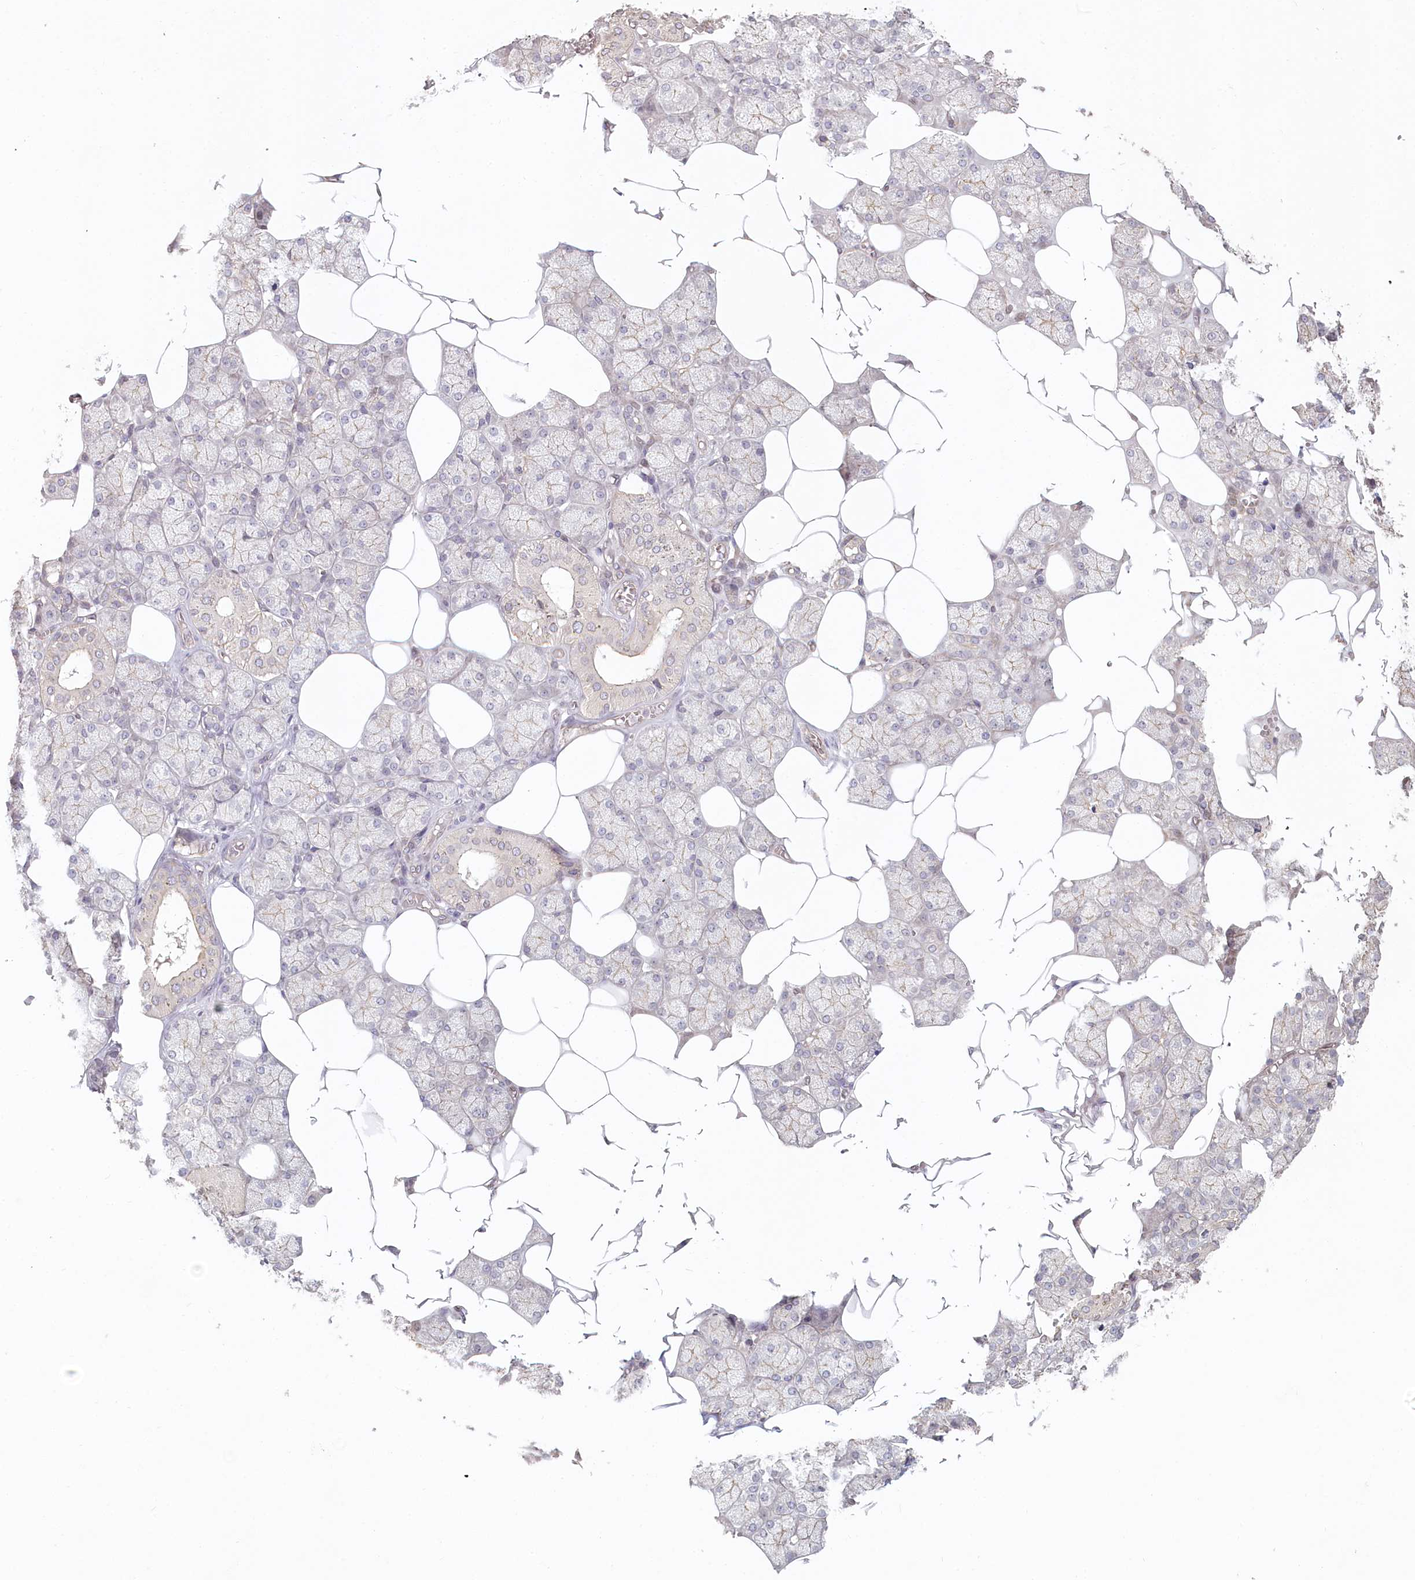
{"staining": {"intensity": "weak", "quantity": "25%-75%", "location": "cytoplasmic/membranous"}, "tissue": "salivary gland", "cell_type": "Glandular cells", "image_type": "normal", "snomed": [{"axis": "morphology", "description": "Normal tissue, NOS"}, {"axis": "topography", "description": "Salivary gland"}], "caption": "This photomicrograph displays benign salivary gland stained with immunohistochemistry (IHC) to label a protein in brown. The cytoplasmic/membranous of glandular cells show weak positivity for the protein. Nuclei are counter-stained blue.", "gene": "TCHP", "patient": {"sex": "male", "age": 62}}